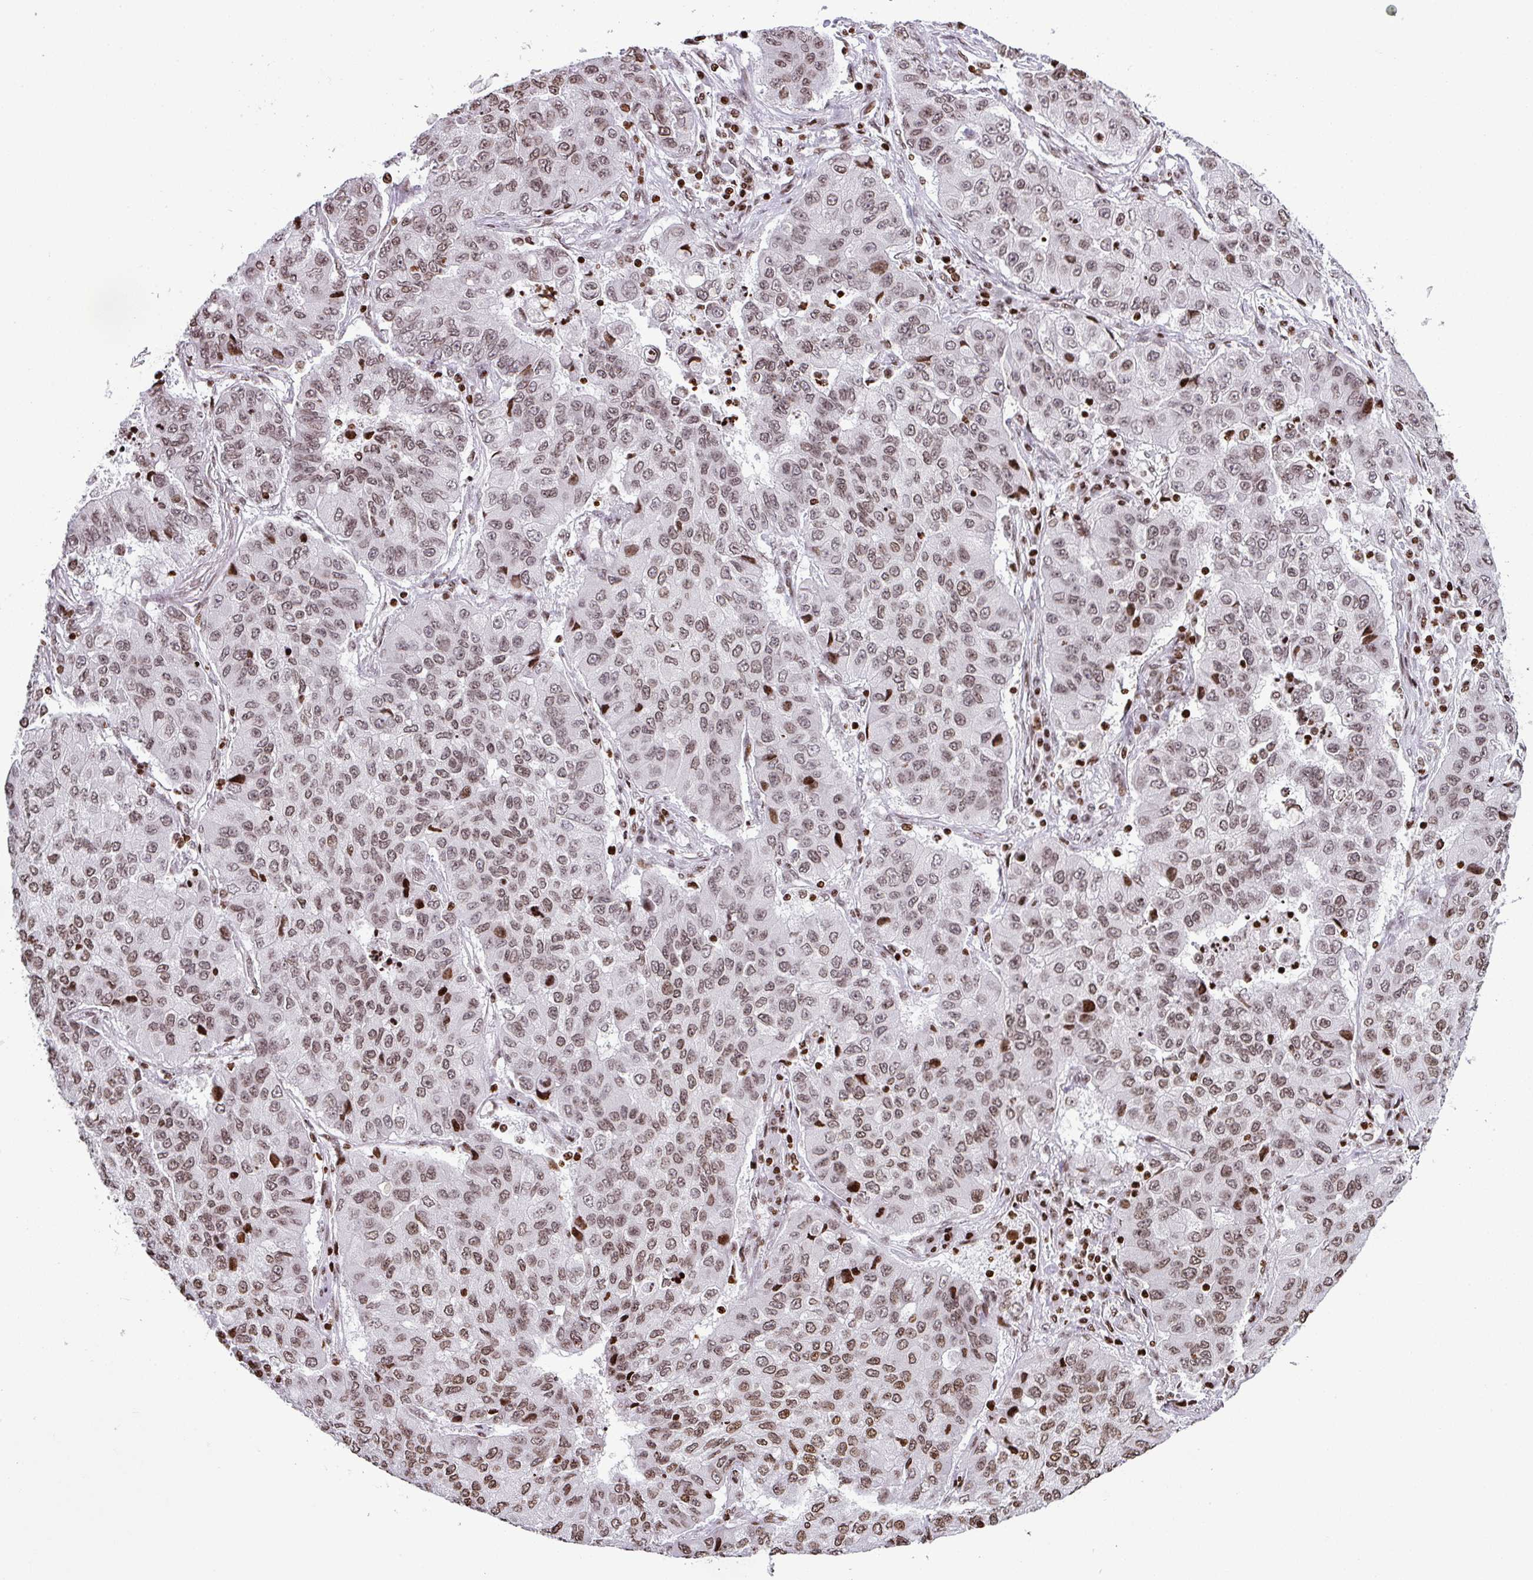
{"staining": {"intensity": "weak", "quantity": ">75%", "location": "nuclear"}, "tissue": "lung cancer", "cell_type": "Tumor cells", "image_type": "cancer", "snomed": [{"axis": "morphology", "description": "Squamous cell carcinoma, NOS"}, {"axis": "topography", "description": "Lung"}], "caption": "A micrograph showing weak nuclear expression in about >75% of tumor cells in lung squamous cell carcinoma, as visualized by brown immunohistochemical staining.", "gene": "RASL11A", "patient": {"sex": "male", "age": 74}}